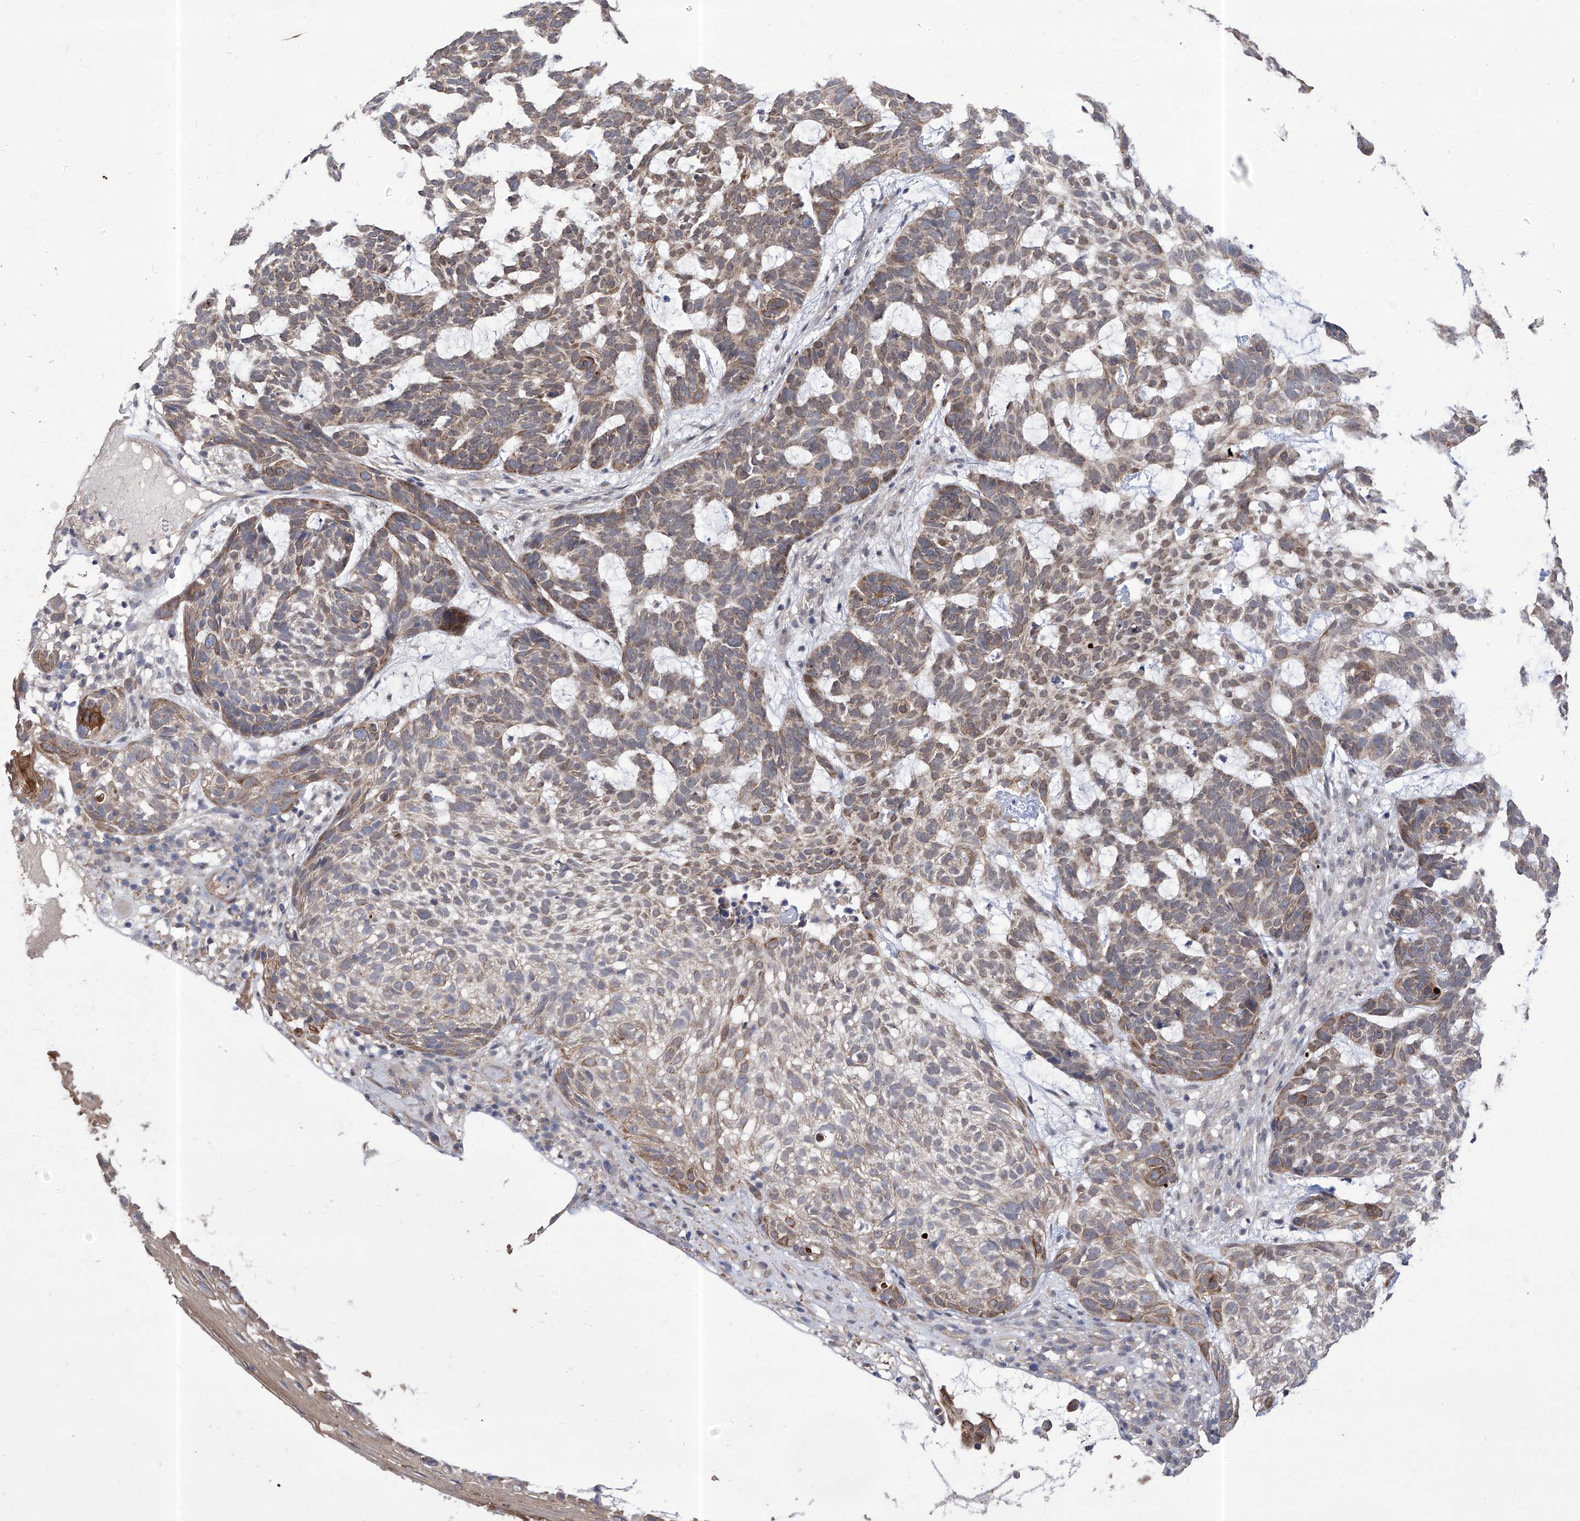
{"staining": {"intensity": "moderate", "quantity": ">75%", "location": "cytoplasmic/membranous"}, "tissue": "skin cancer", "cell_type": "Tumor cells", "image_type": "cancer", "snomed": [{"axis": "morphology", "description": "Basal cell carcinoma"}, {"axis": "topography", "description": "Skin"}], "caption": "Skin basal cell carcinoma stained with DAB (3,3'-diaminobenzidine) immunohistochemistry shows medium levels of moderate cytoplasmic/membranous expression in approximately >75% of tumor cells. (DAB (3,3'-diaminobenzidine) IHC with brightfield microscopy, high magnification).", "gene": "KIFC2", "patient": {"sex": "male", "age": 85}}